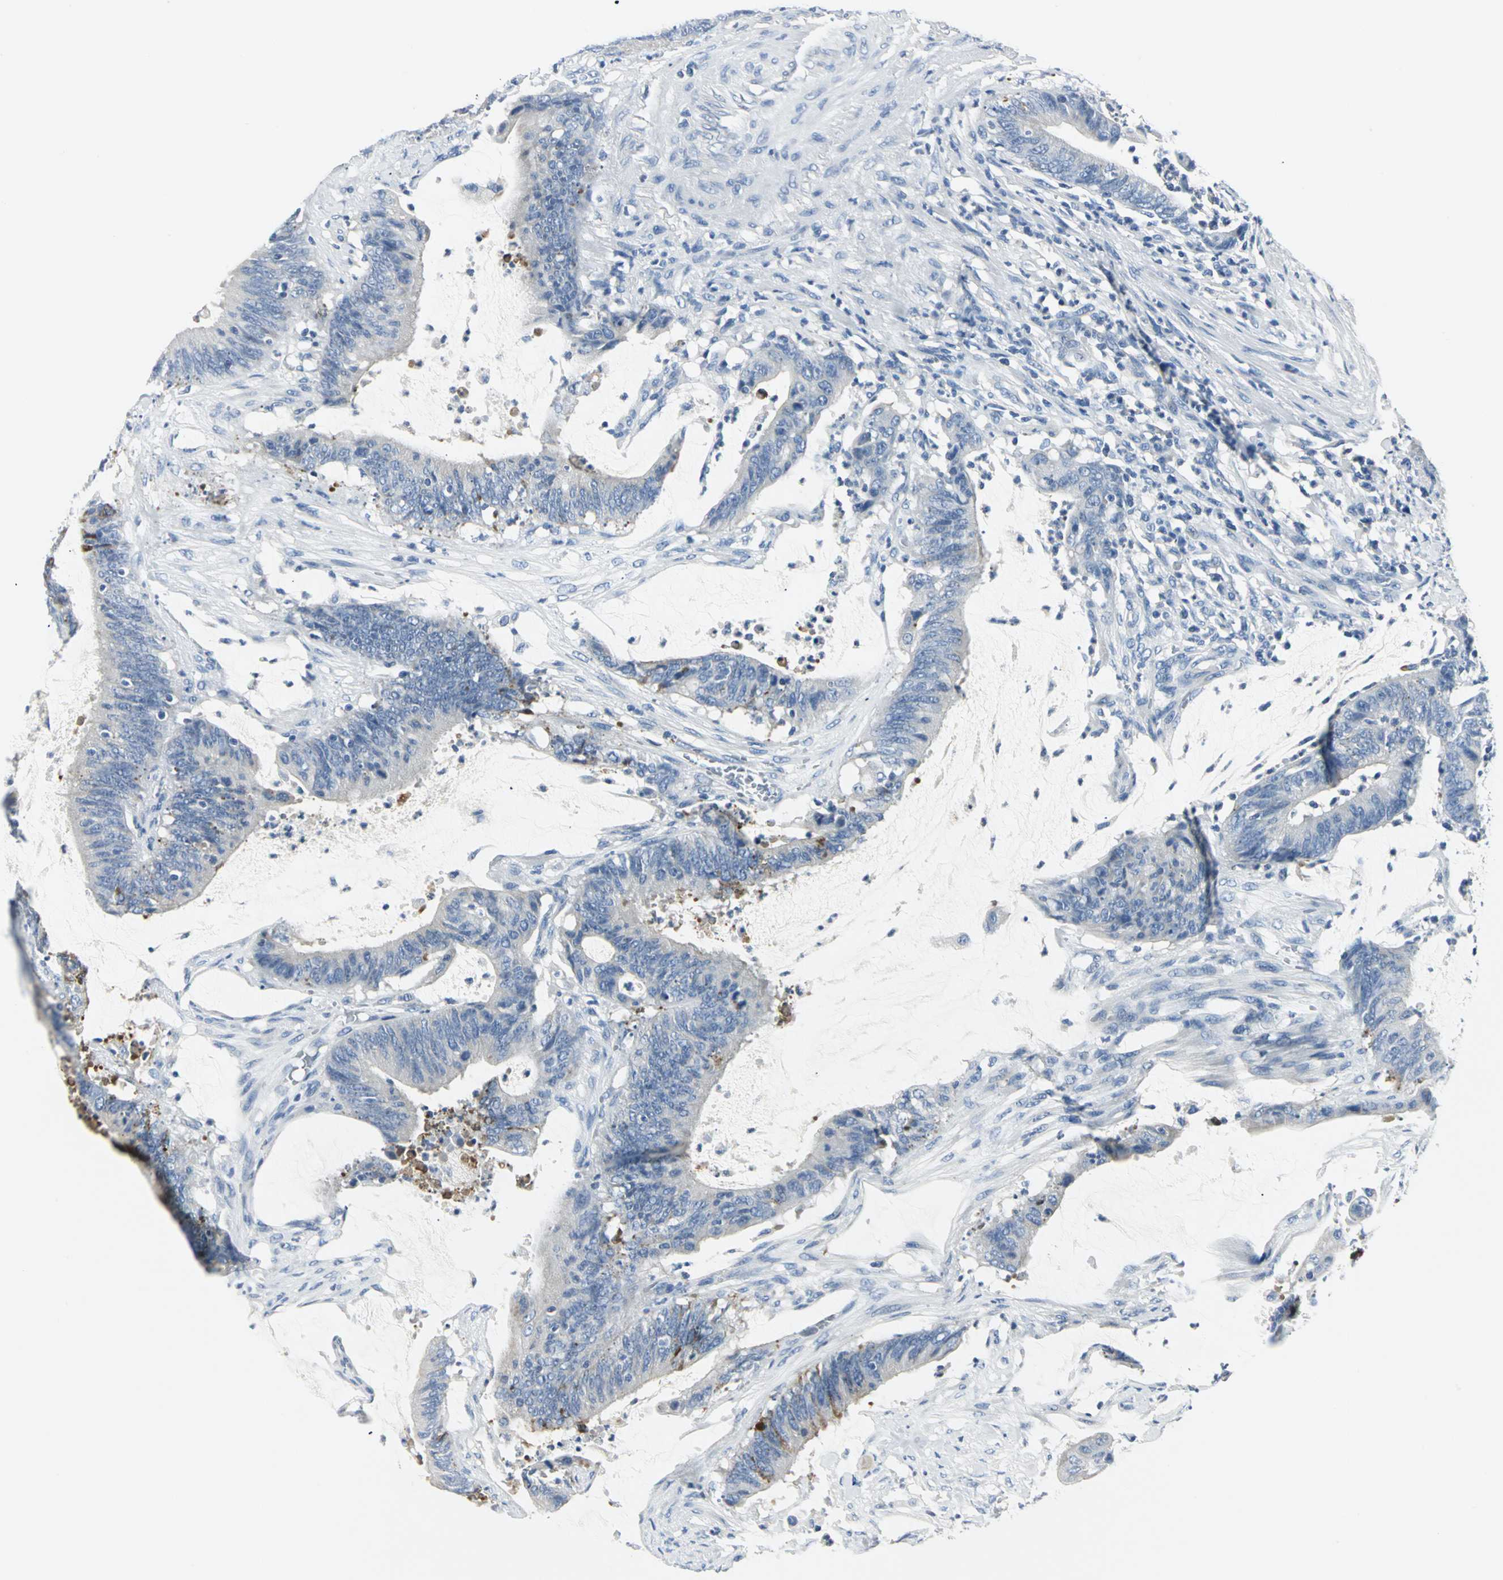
{"staining": {"intensity": "negative", "quantity": "none", "location": "none"}, "tissue": "colorectal cancer", "cell_type": "Tumor cells", "image_type": "cancer", "snomed": [{"axis": "morphology", "description": "Adenocarcinoma, NOS"}, {"axis": "topography", "description": "Rectum"}], "caption": "High magnification brightfield microscopy of colorectal cancer (adenocarcinoma) stained with DAB (3,3'-diaminobenzidine) (brown) and counterstained with hematoxylin (blue): tumor cells show no significant expression.", "gene": "RIPOR1", "patient": {"sex": "female", "age": 66}}